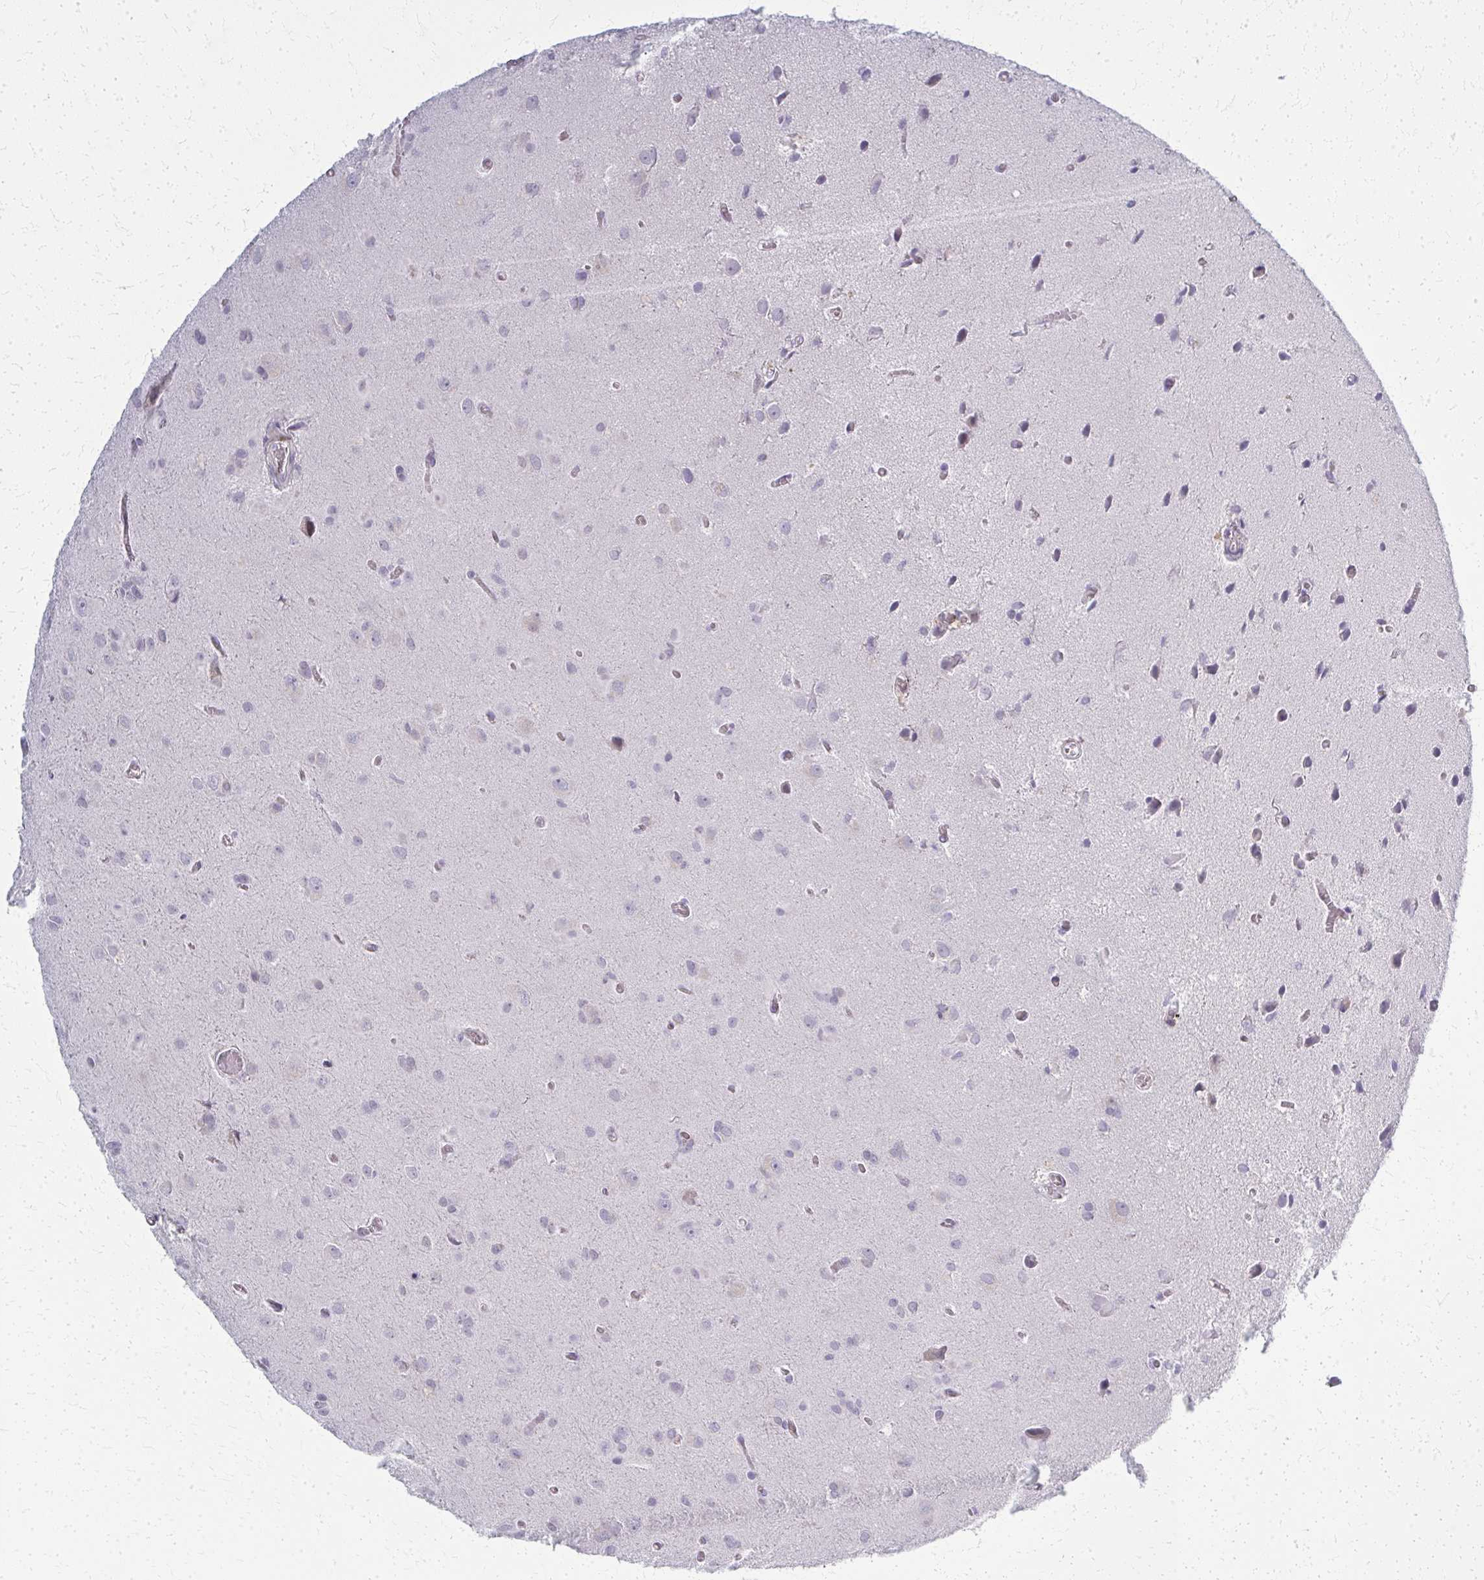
{"staining": {"intensity": "negative", "quantity": "none", "location": "none"}, "tissue": "glioma", "cell_type": "Tumor cells", "image_type": "cancer", "snomed": [{"axis": "morphology", "description": "Glioma, malignant, Low grade"}, {"axis": "topography", "description": "Brain"}], "caption": "High power microscopy histopathology image of an IHC photomicrograph of glioma, revealing no significant positivity in tumor cells.", "gene": "CASQ2", "patient": {"sex": "male", "age": 58}}